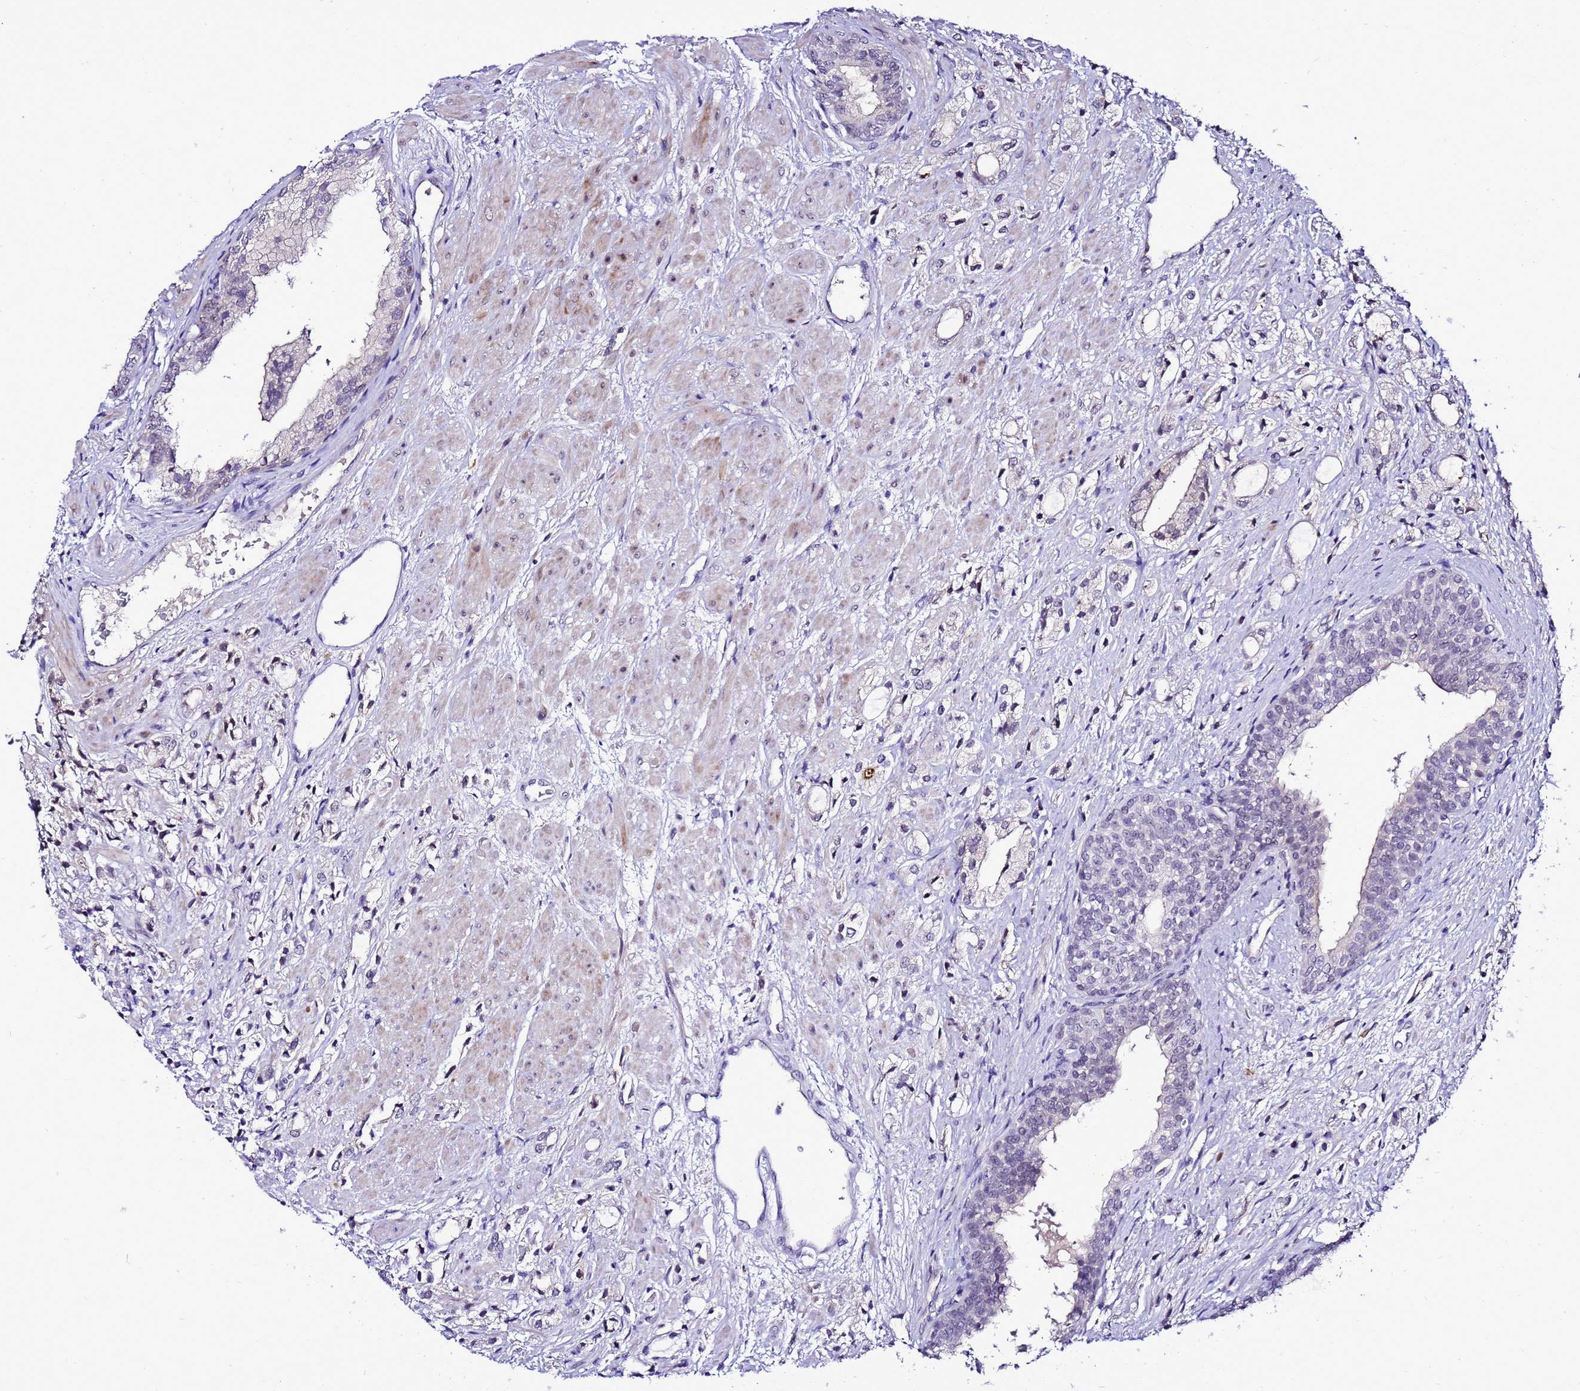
{"staining": {"intensity": "negative", "quantity": "none", "location": "none"}, "tissue": "prostate cancer", "cell_type": "Tumor cells", "image_type": "cancer", "snomed": [{"axis": "morphology", "description": "Adenocarcinoma, High grade"}, {"axis": "topography", "description": "Prostate"}], "caption": "There is no significant staining in tumor cells of prostate cancer (adenocarcinoma (high-grade)).", "gene": "C19orf47", "patient": {"sex": "male", "age": 50}}